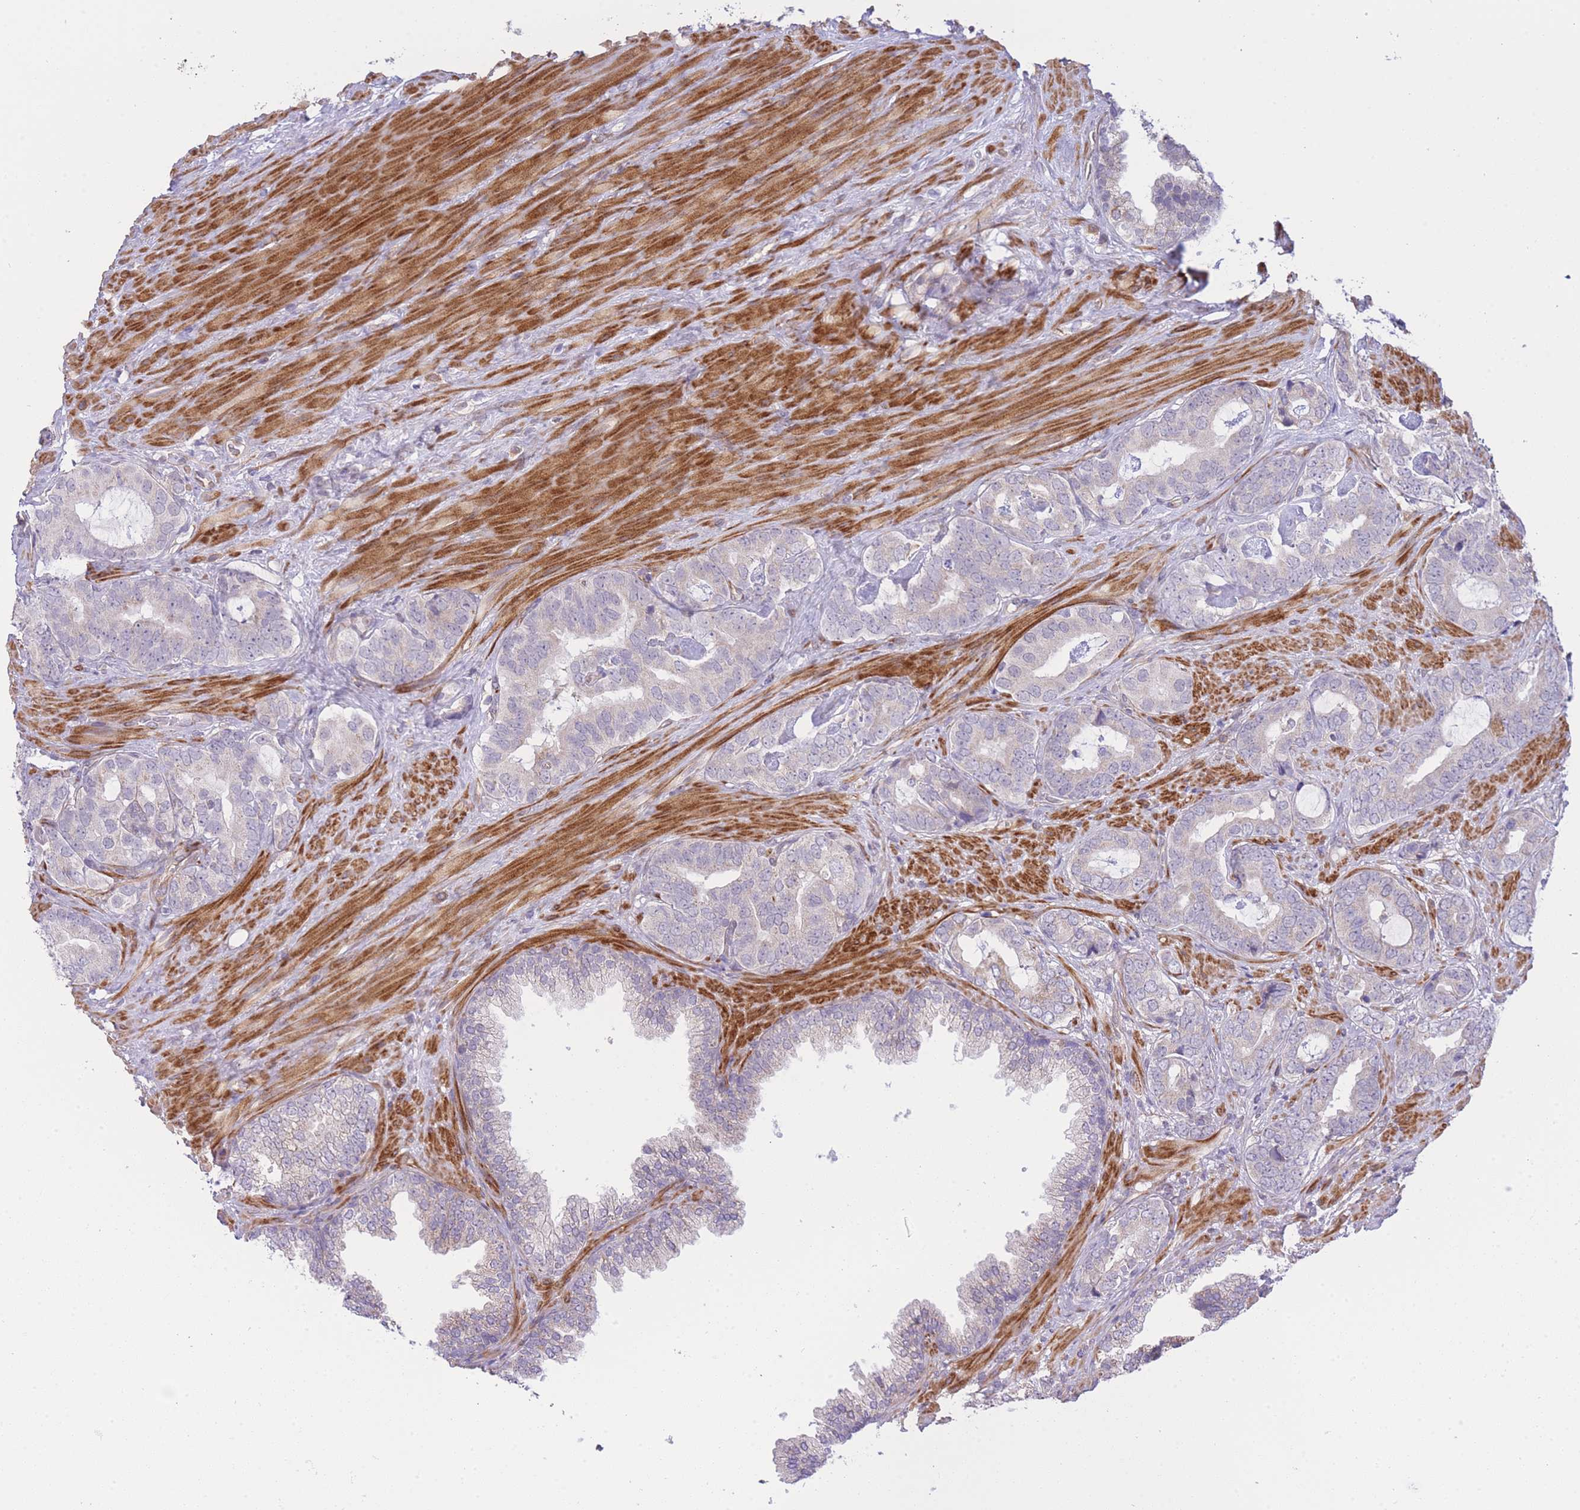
{"staining": {"intensity": "negative", "quantity": "none", "location": "none"}, "tissue": "prostate cancer", "cell_type": "Tumor cells", "image_type": "cancer", "snomed": [{"axis": "morphology", "description": "Adenocarcinoma, High grade"}, {"axis": "topography", "description": "Prostate"}], "caption": "High magnification brightfield microscopy of prostate adenocarcinoma (high-grade) stained with DAB (brown) and counterstained with hematoxylin (blue): tumor cells show no significant expression.", "gene": "CTBP1", "patient": {"sex": "male", "age": 71}}